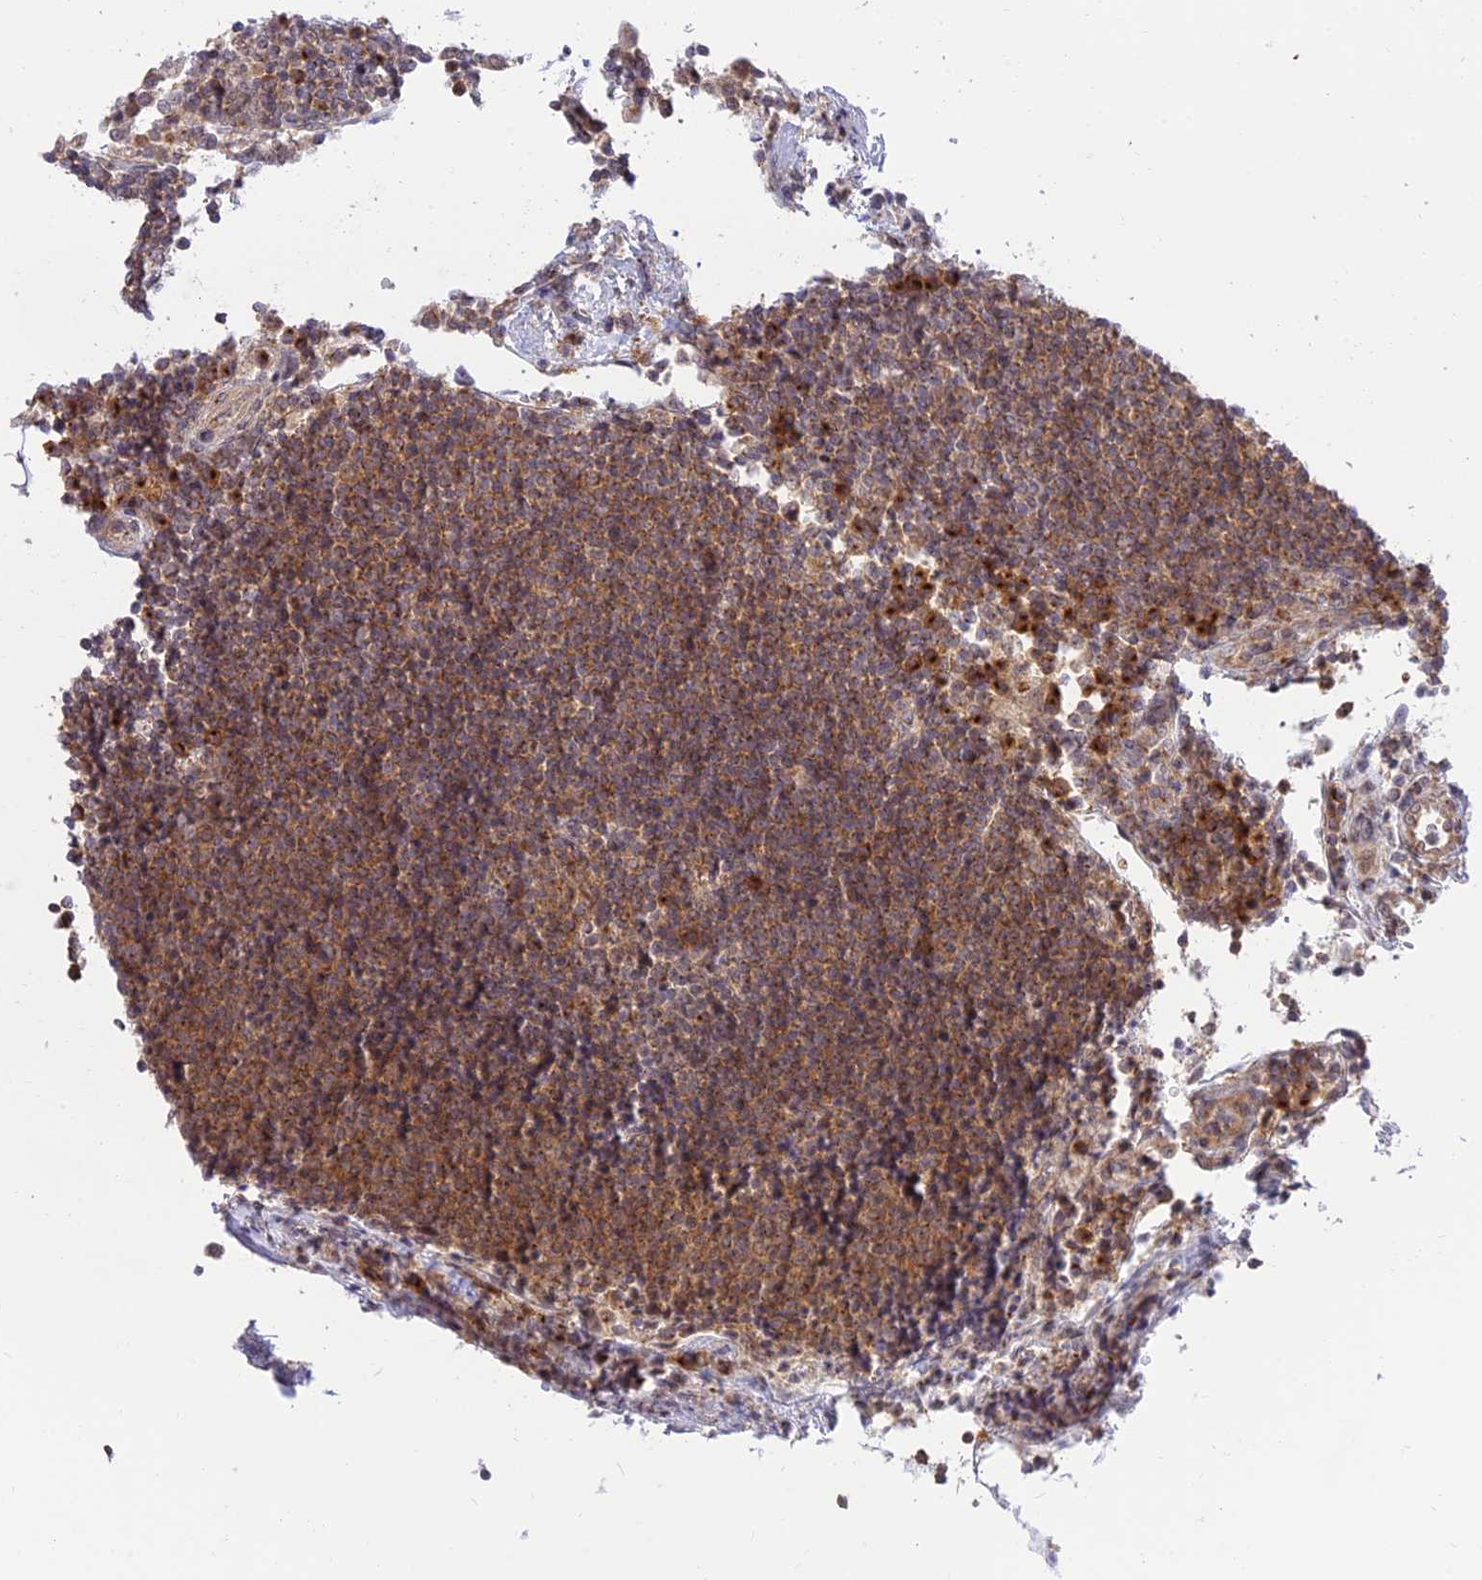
{"staining": {"intensity": "weak", "quantity": ">75%", "location": "cytoplasmic/membranous"}, "tissue": "lymph node", "cell_type": "Germinal center cells", "image_type": "normal", "snomed": [{"axis": "morphology", "description": "Normal tissue, NOS"}, {"axis": "topography", "description": "Lymph node"}], "caption": "A histopathology image showing weak cytoplasmic/membranous expression in about >75% of germinal center cells in unremarkable lymph node, as visualized by brown immunohistochemical staining.", "gene": "GOLGA3", "patient": {"sex": "female", "age": 53}}